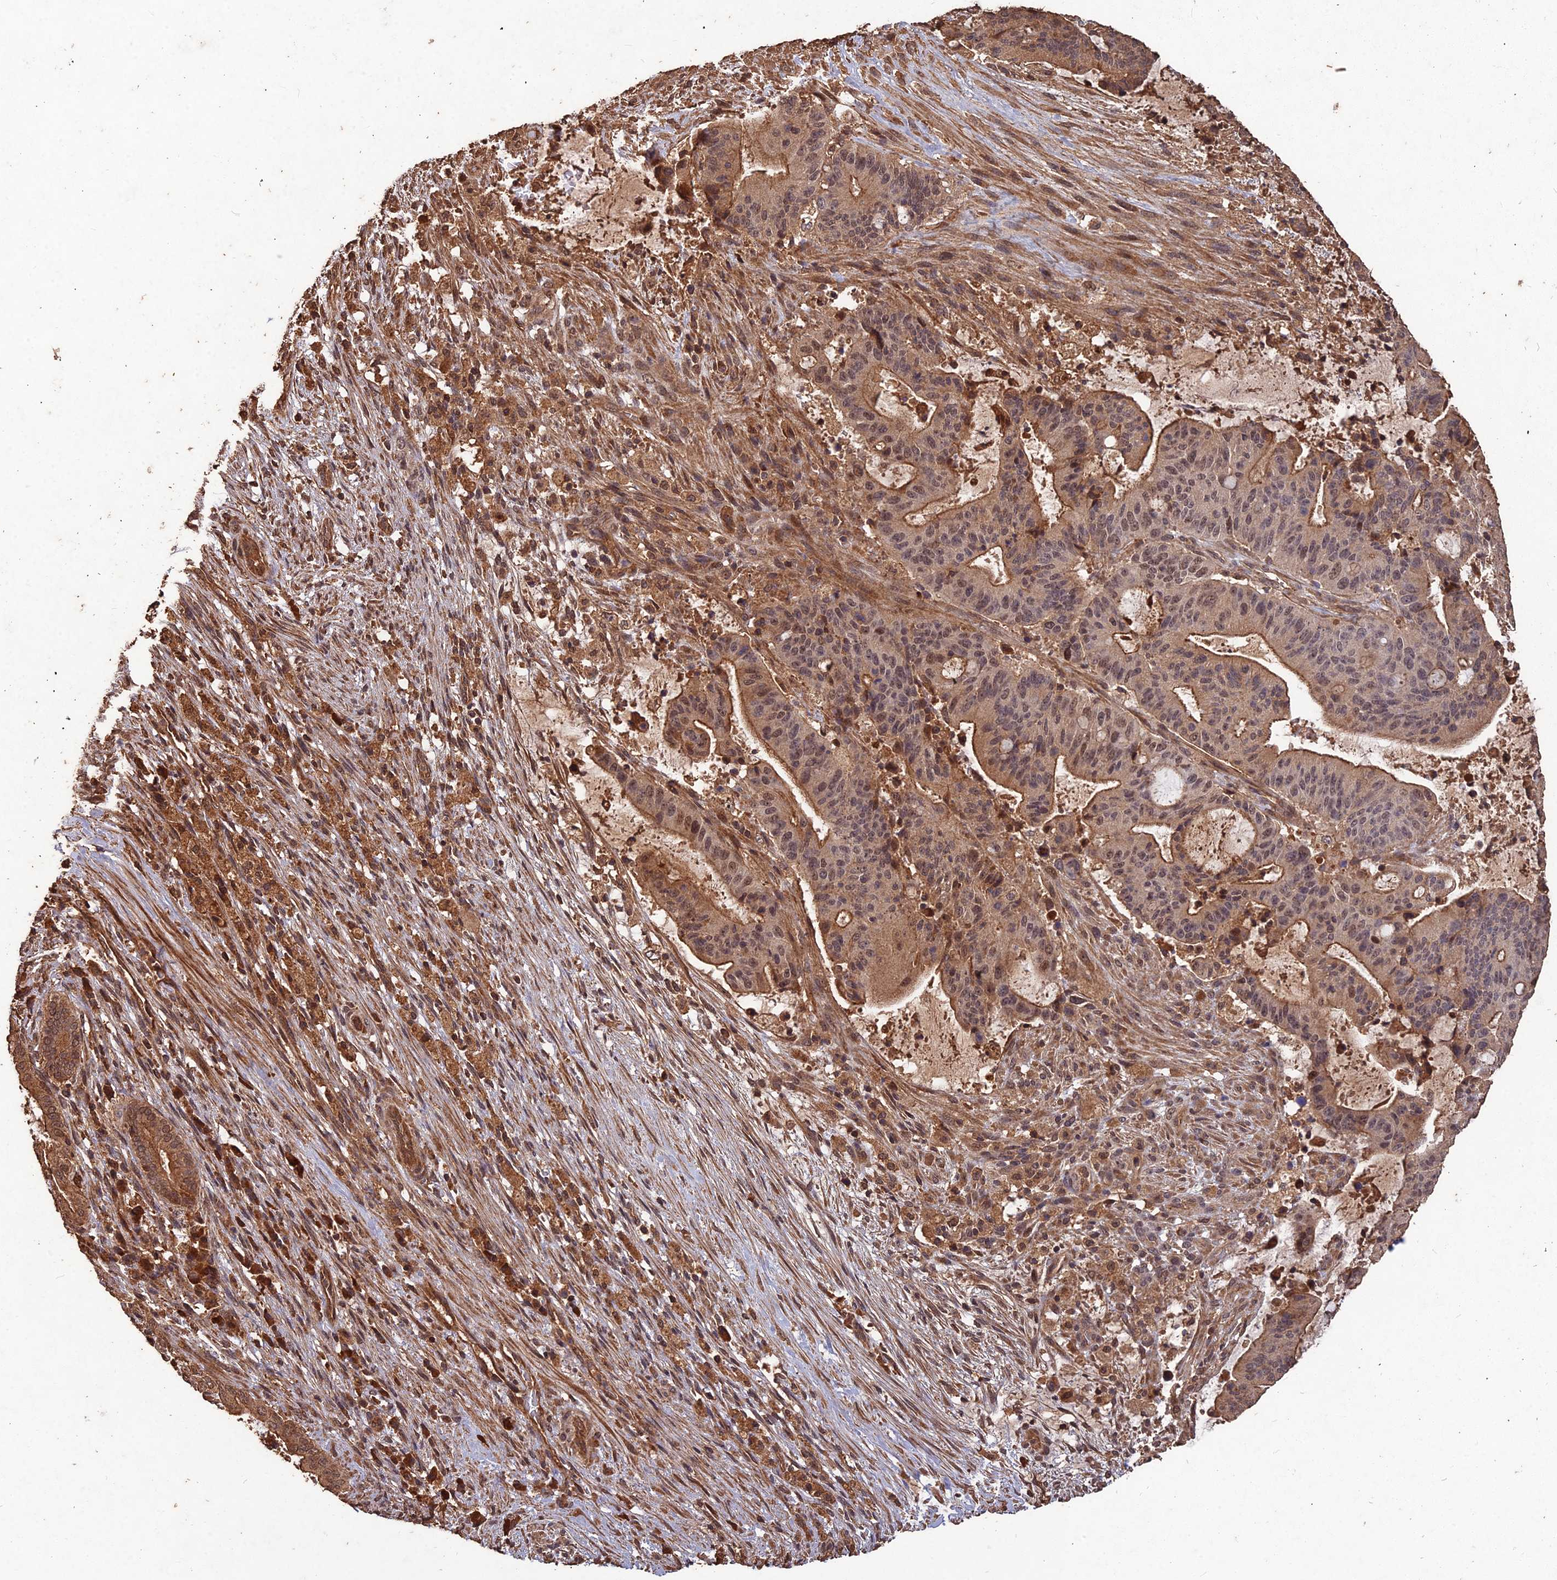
{"staining": {"intensity": "moderate", "quantity": ">75%", "location": "cytoplasmic/membranous,nuclear"}, "tissue": "liver cancer", "cell_type": "Tumor cells", "image_type": "cancer", "snomed": [{"axis": "morphology", "description": "Normal tissue, NOS"}, {"axis": "morphology", "description": "Cholangiocarcinoma"}, {"axis": "topography", "description": "Liver"}, {"axis": "topography", "description": "Peripheral nerve tissue"}], "caption": "High-magnification brightfield microscopy of liver cancer stained with DAB (3,3'-diaminobenzidine) (brown) and counterstained with hematoxylin (blue). tumor cells exhibit moderate cytoplasmic/membranous and nuclear staining is seen in approximately>75% of cells.", "gene": "SYMPK", "patient": {"sex": "female", "age": 73}}